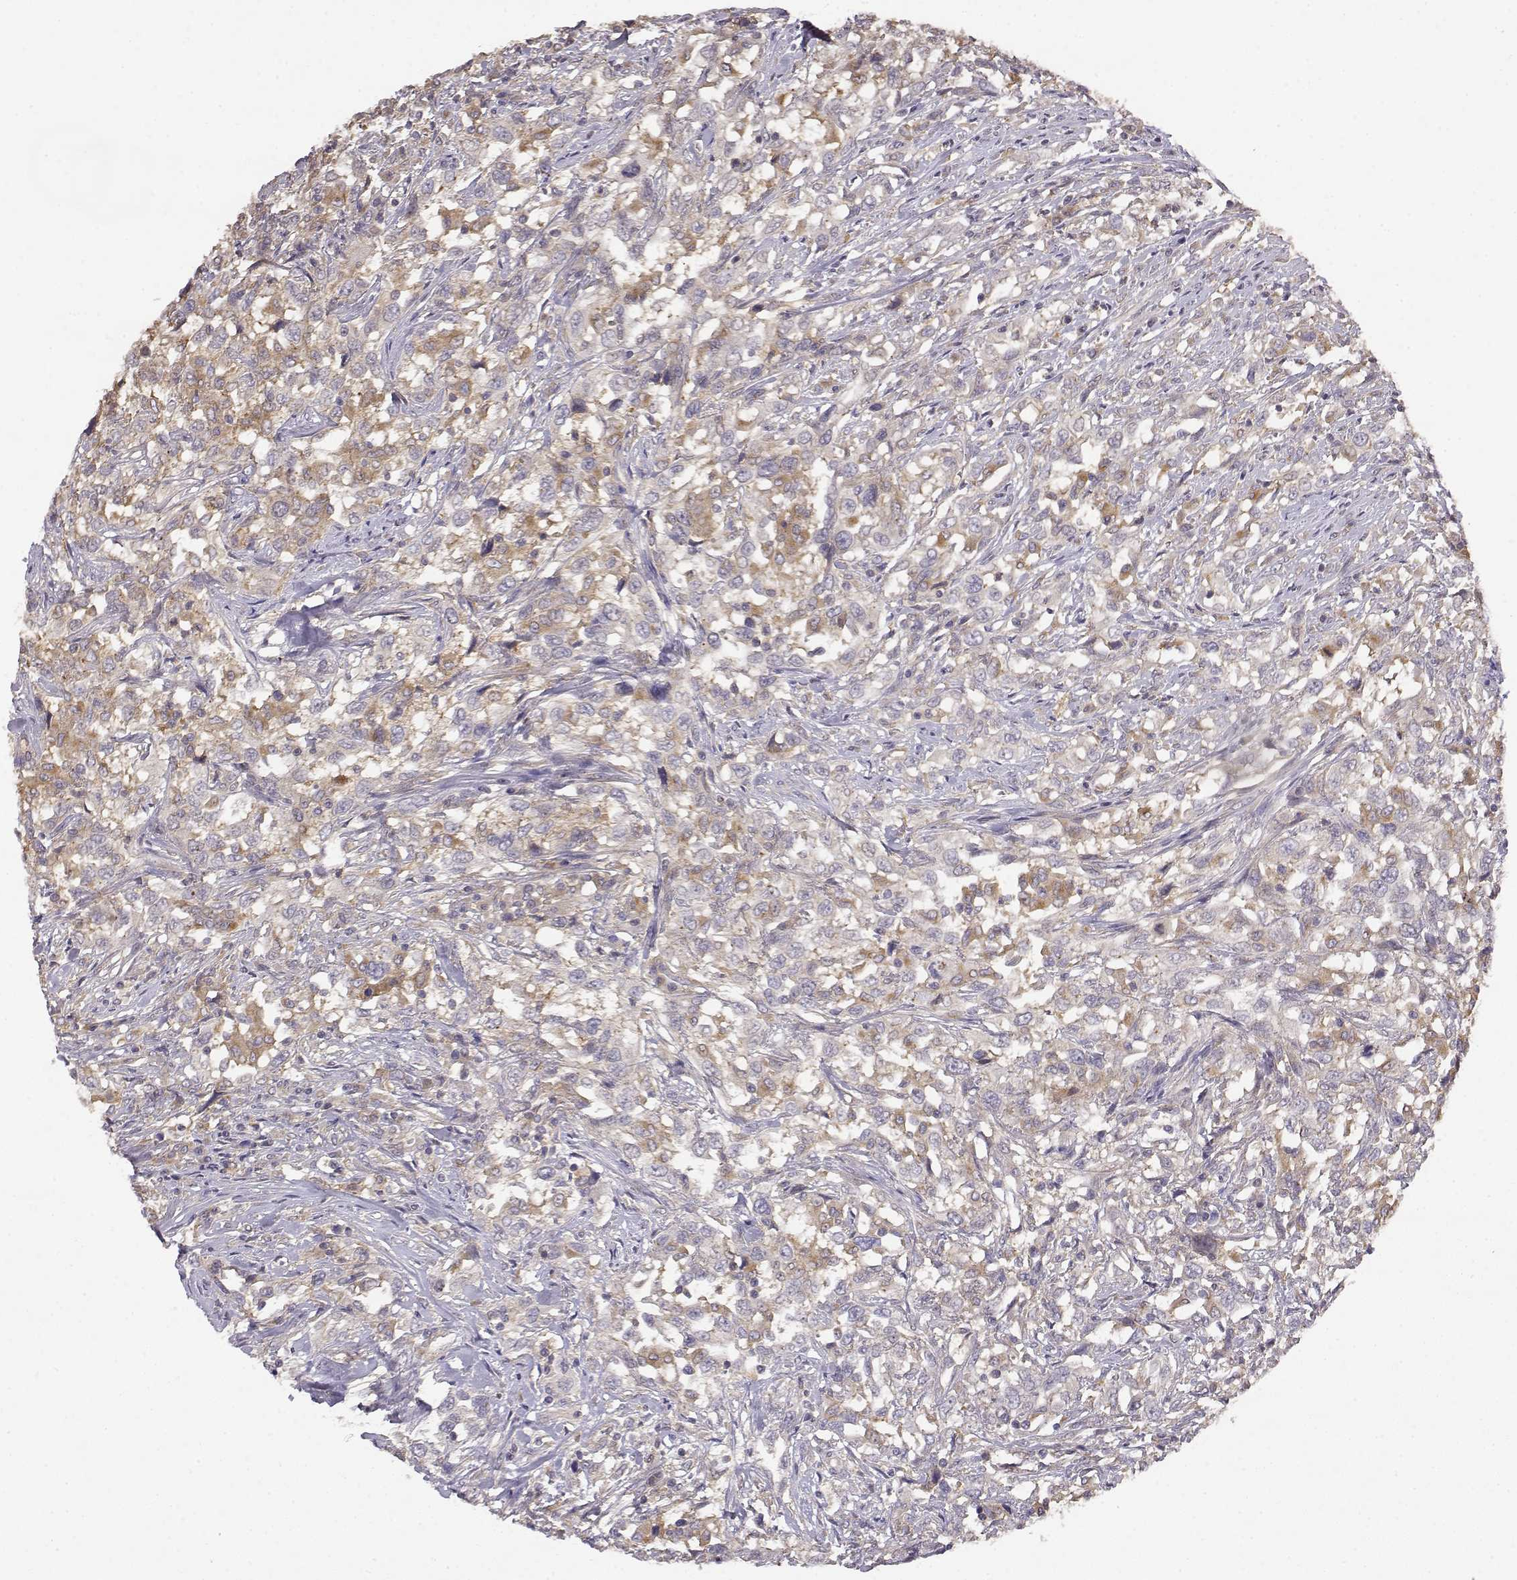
{"staining": {"intensity": "moderate", "quantity": "<25%", "location": "cytoplasmic/membranous"}, "tissue": "urothelial cancer", "cell_type": "Tumor cells", "image_type": "cancer", "snomed": [{"axis": "morphology", "description": "Urothelial carcinoma, NOS"}, {"axis": "morphology", "description": "Urothelial carcinoma, High grade"}, {"axis": "topography", "description": "Urinary bladder"}], "caption": "Urothelial cancer stained with DAB (3,3'-diaminobenzidine) immunohistochemistry (IHC) demonstrates low levels of moderate cytoplasmic/membranous positivity in about <25% of tumor cells. (DAB (3,3'-diaminobenzidine) IHC with brightfield microscopy, high magnification).", "gene": "CRIM1", "patient": {"sex": "female", "age": 64}}